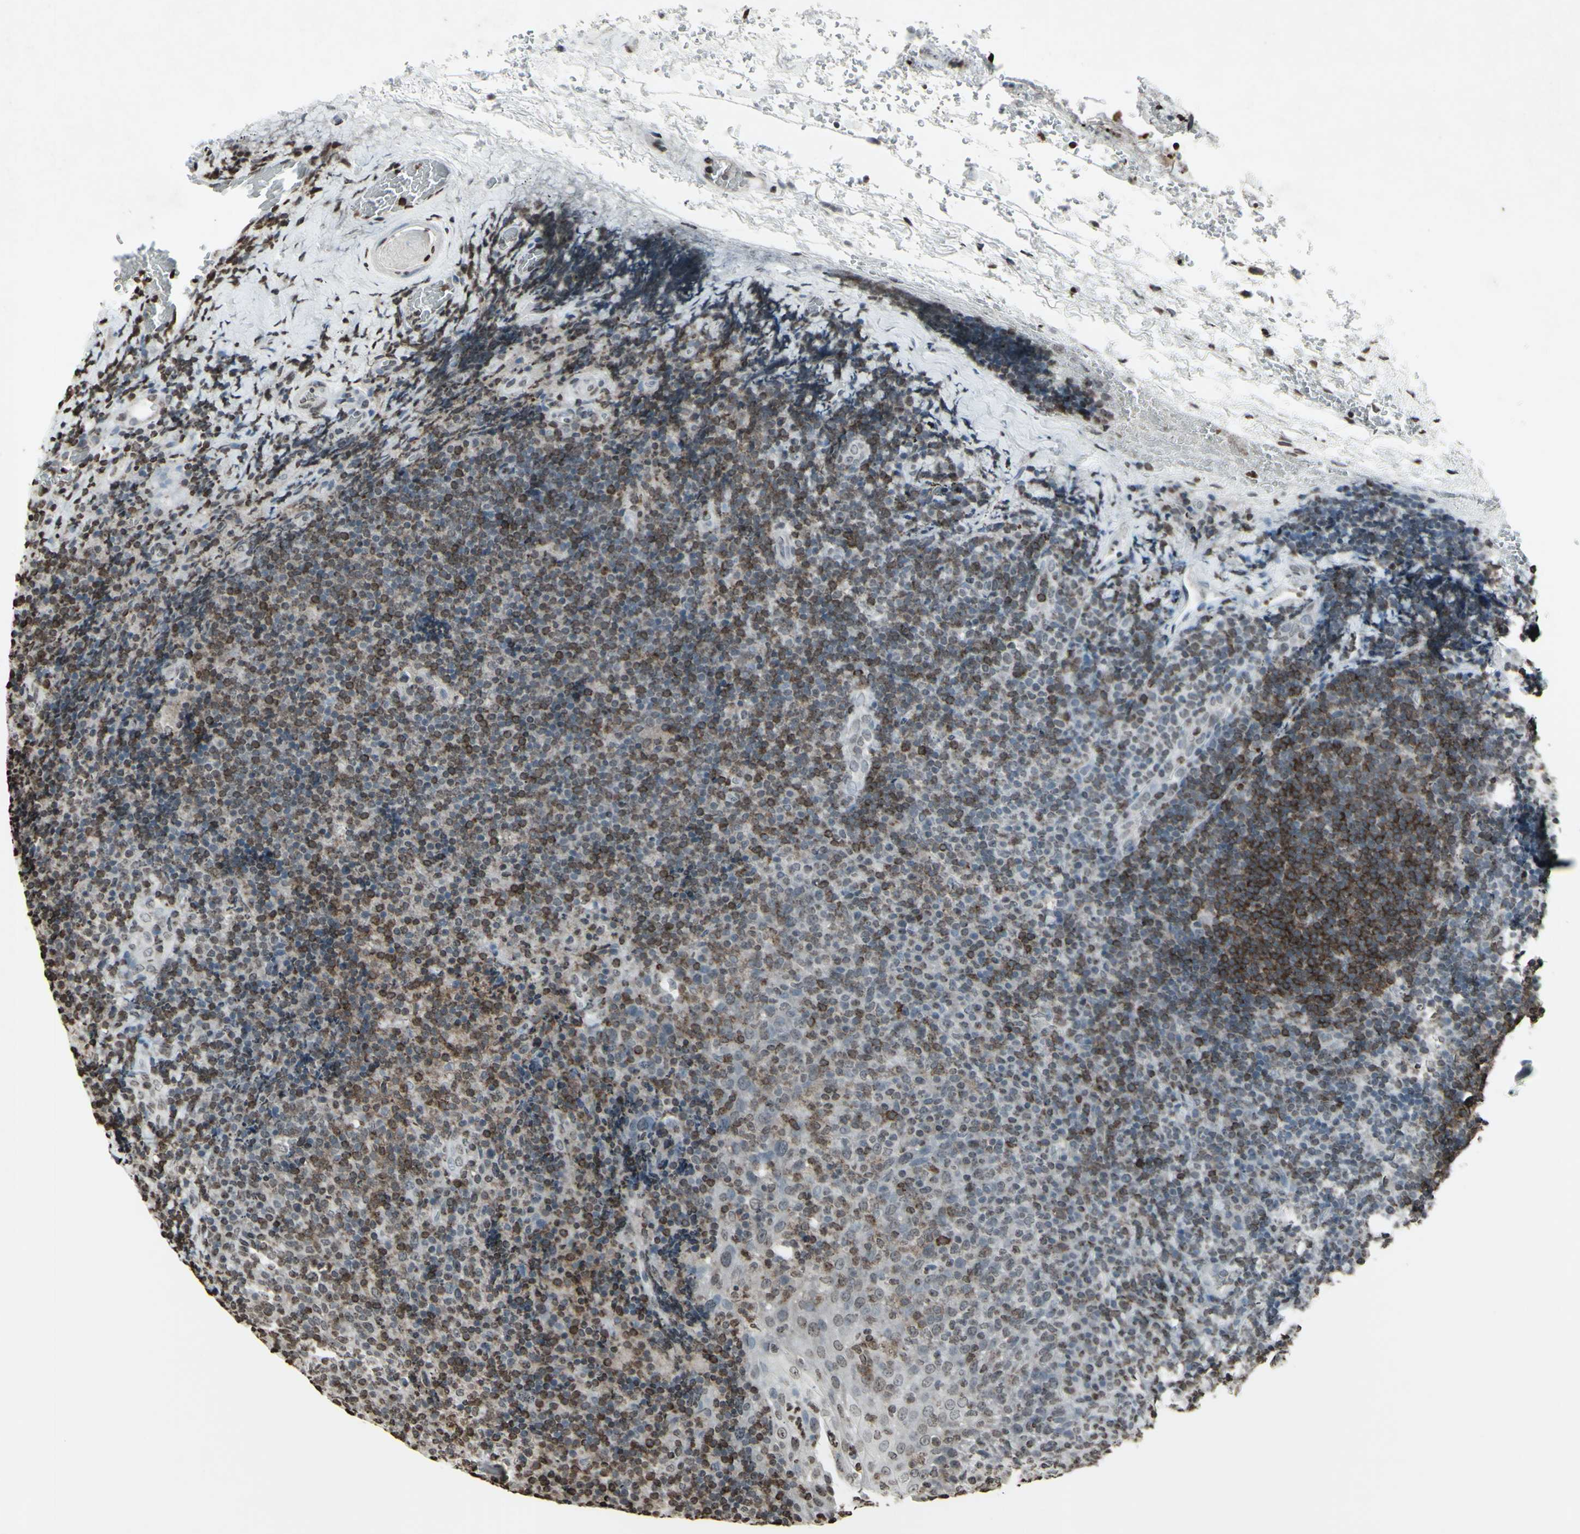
{"staining": {"intensity": "moderate", "quantity": "25%-75%", "location": "cytoplasmic/membranous,nuclear"}, "tissue": "lymphoma", "cell_type": "Tumor cells", "image_type": "cancer", "snomed": [{"axis": "morphology", "description": "Malignant lymphoma, non-Hodgkin's type, High grade"}, {"axis": "topography", "description": "Tonsil"}], "caption": "Protein expression analysis of lymphoma shows moderate cytoplasmic/membranous and nuclear positivity in approximately 25%-75% of tumor cells.", "gene": "CD79B", "patient": {"sex": "female", "age": 36}}